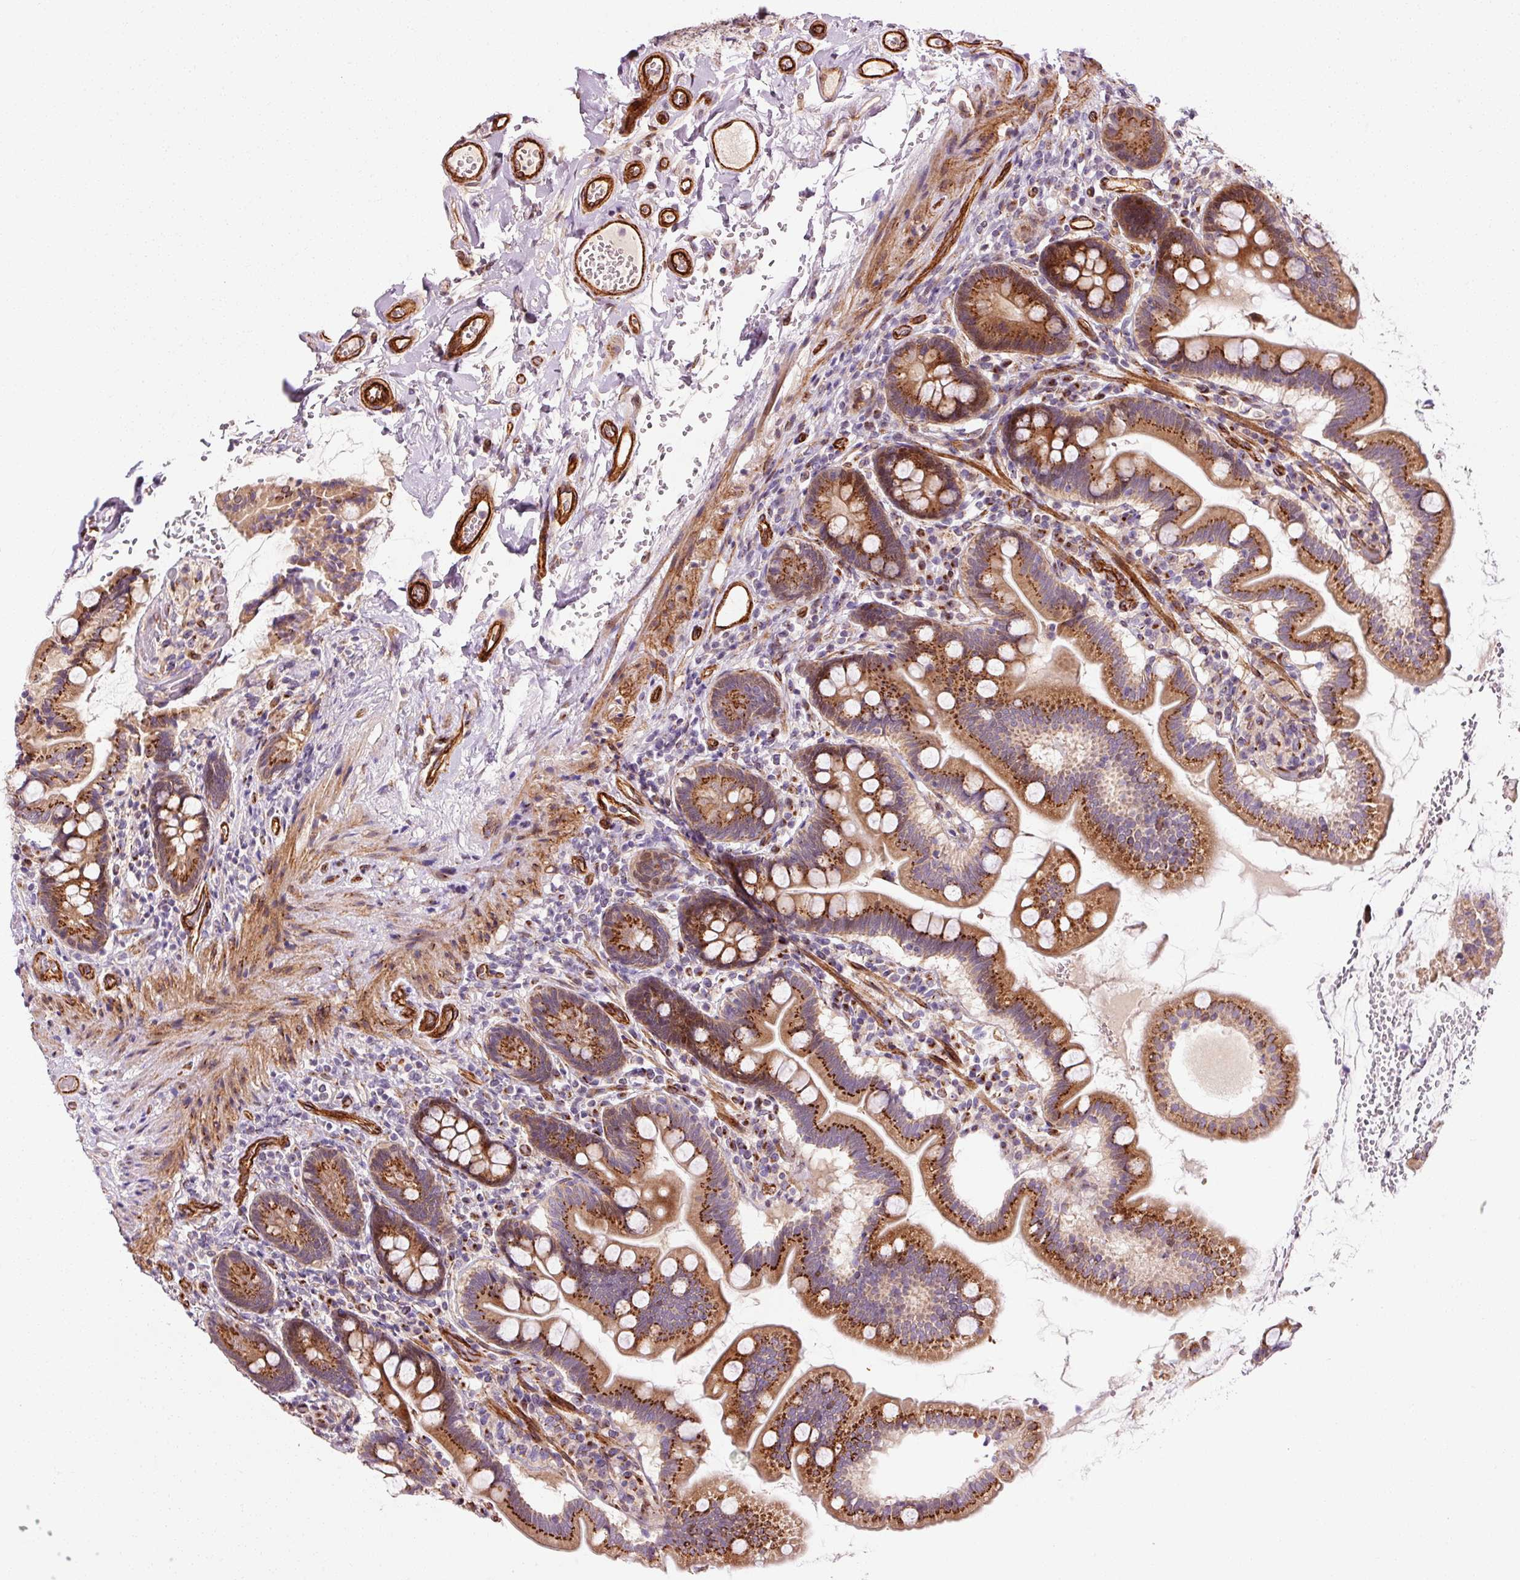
{"staining": {"intensity": "strong", "quantity": ">75%", "location": "cytoplasmic/membranous"}, "tissue": "small intestine", "cell_type": "Glandular cells", "image_type": "normal", "snomed": [{"axis": "morphology", "description": "Normal tissue, NOS"}, {"axis": "topography", "description": "Small intestine"}], "caption": "Immunohistochemical staining of normal small intestine shows high levels of strong cytoplasmic/membranous positivity in approximately >75% of glandular cells.", "gene": "LIMK2", "patient": {"sex": "female", "age": 64}}